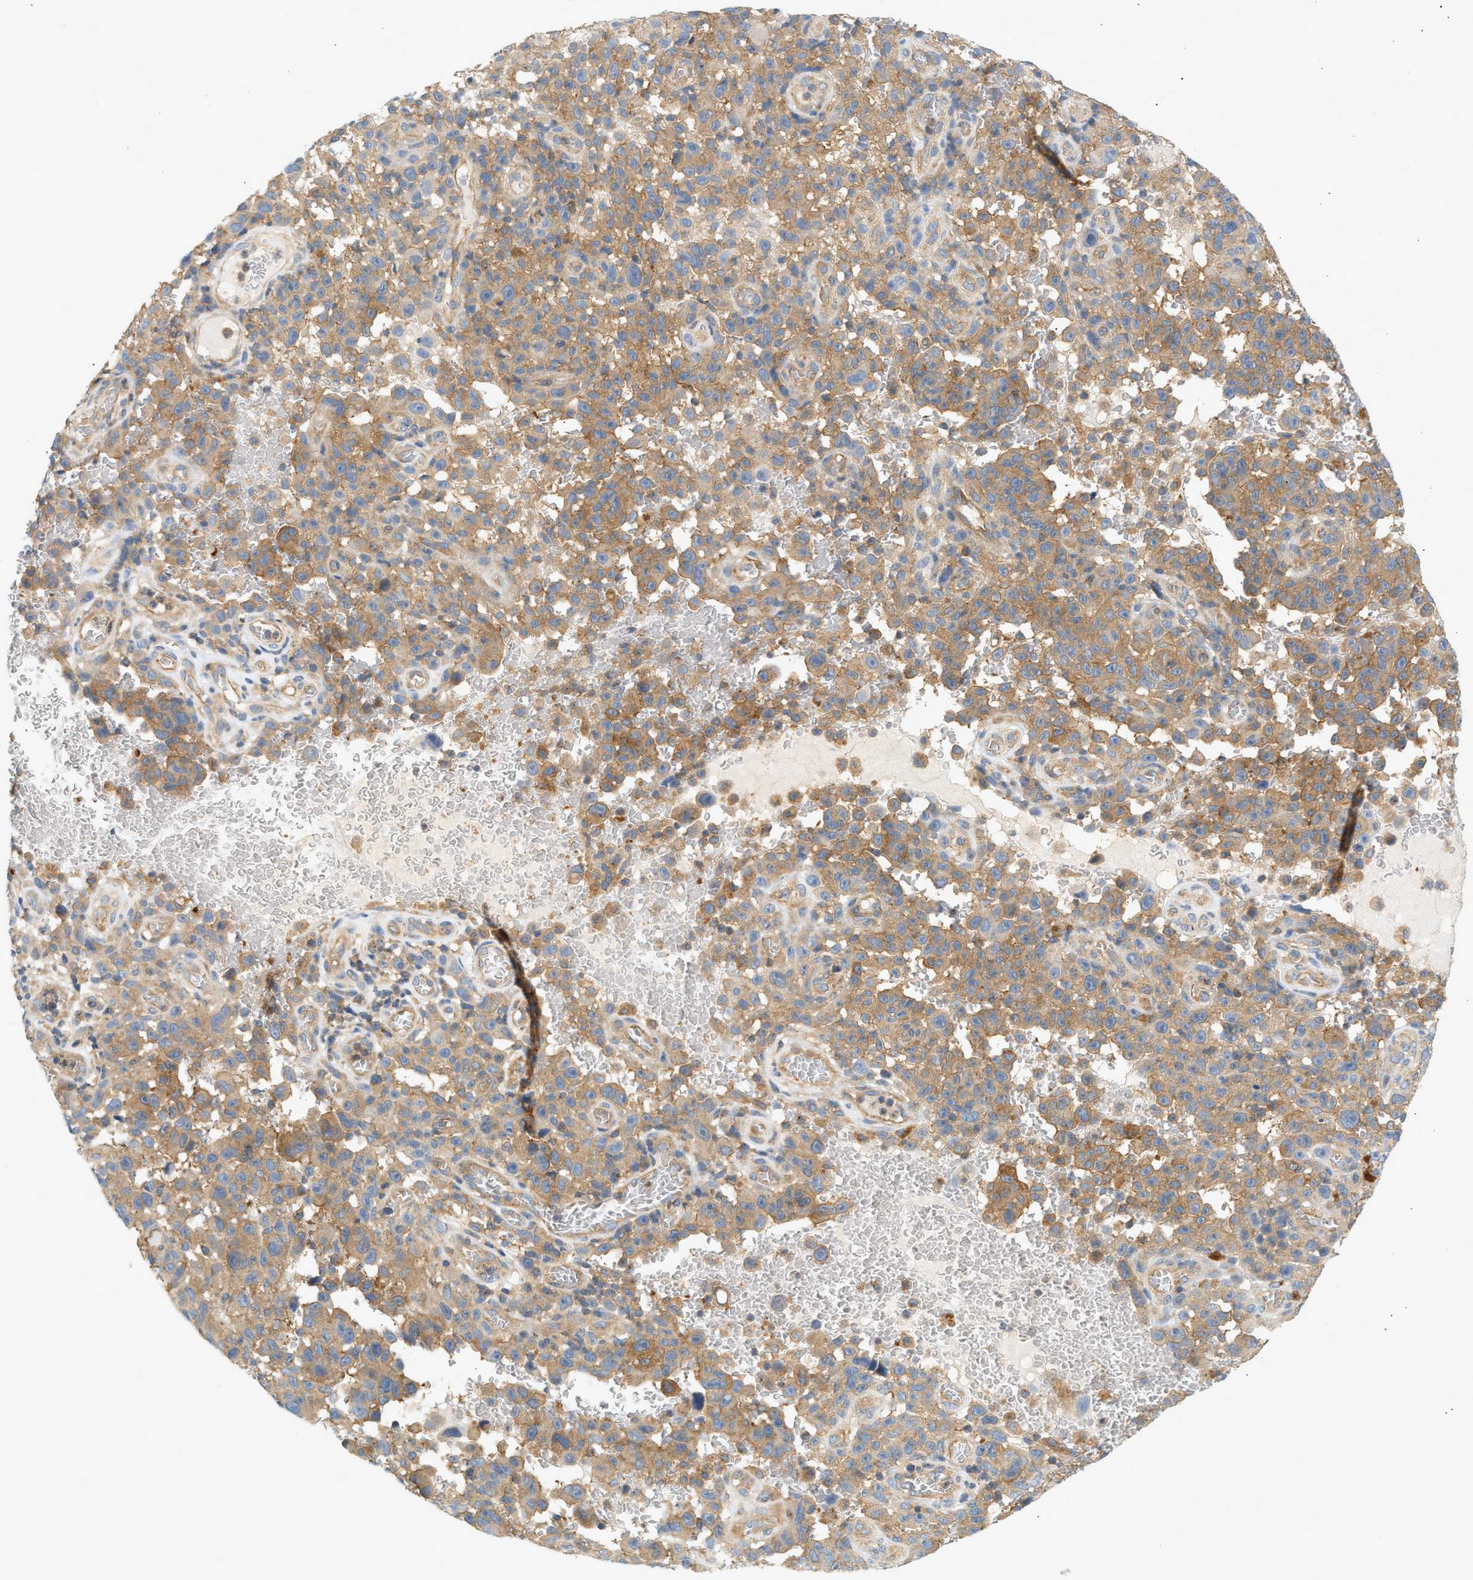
{"staining": {"intensity": "moderate", "quantity": ">75%", "location": "cytoplasmic/membranous"}, "tissue": "melanoma", "cell_type": "Tumor cells", "image_type": "cancer", "snomed": [{"axis": "morphology", "description": "Malignant melanoma, NOS"}, {"axis": "topography", "description": "Skin"}], "caption": "Immunohistochemical staining of human malignant melanoma shows medium levels of moderate cytoplasmic/membranous protein staining in approximately >75% of tumor cells.", "gene": "PAFAH1B1", "patient": {"sex": "female", "age": 82}}